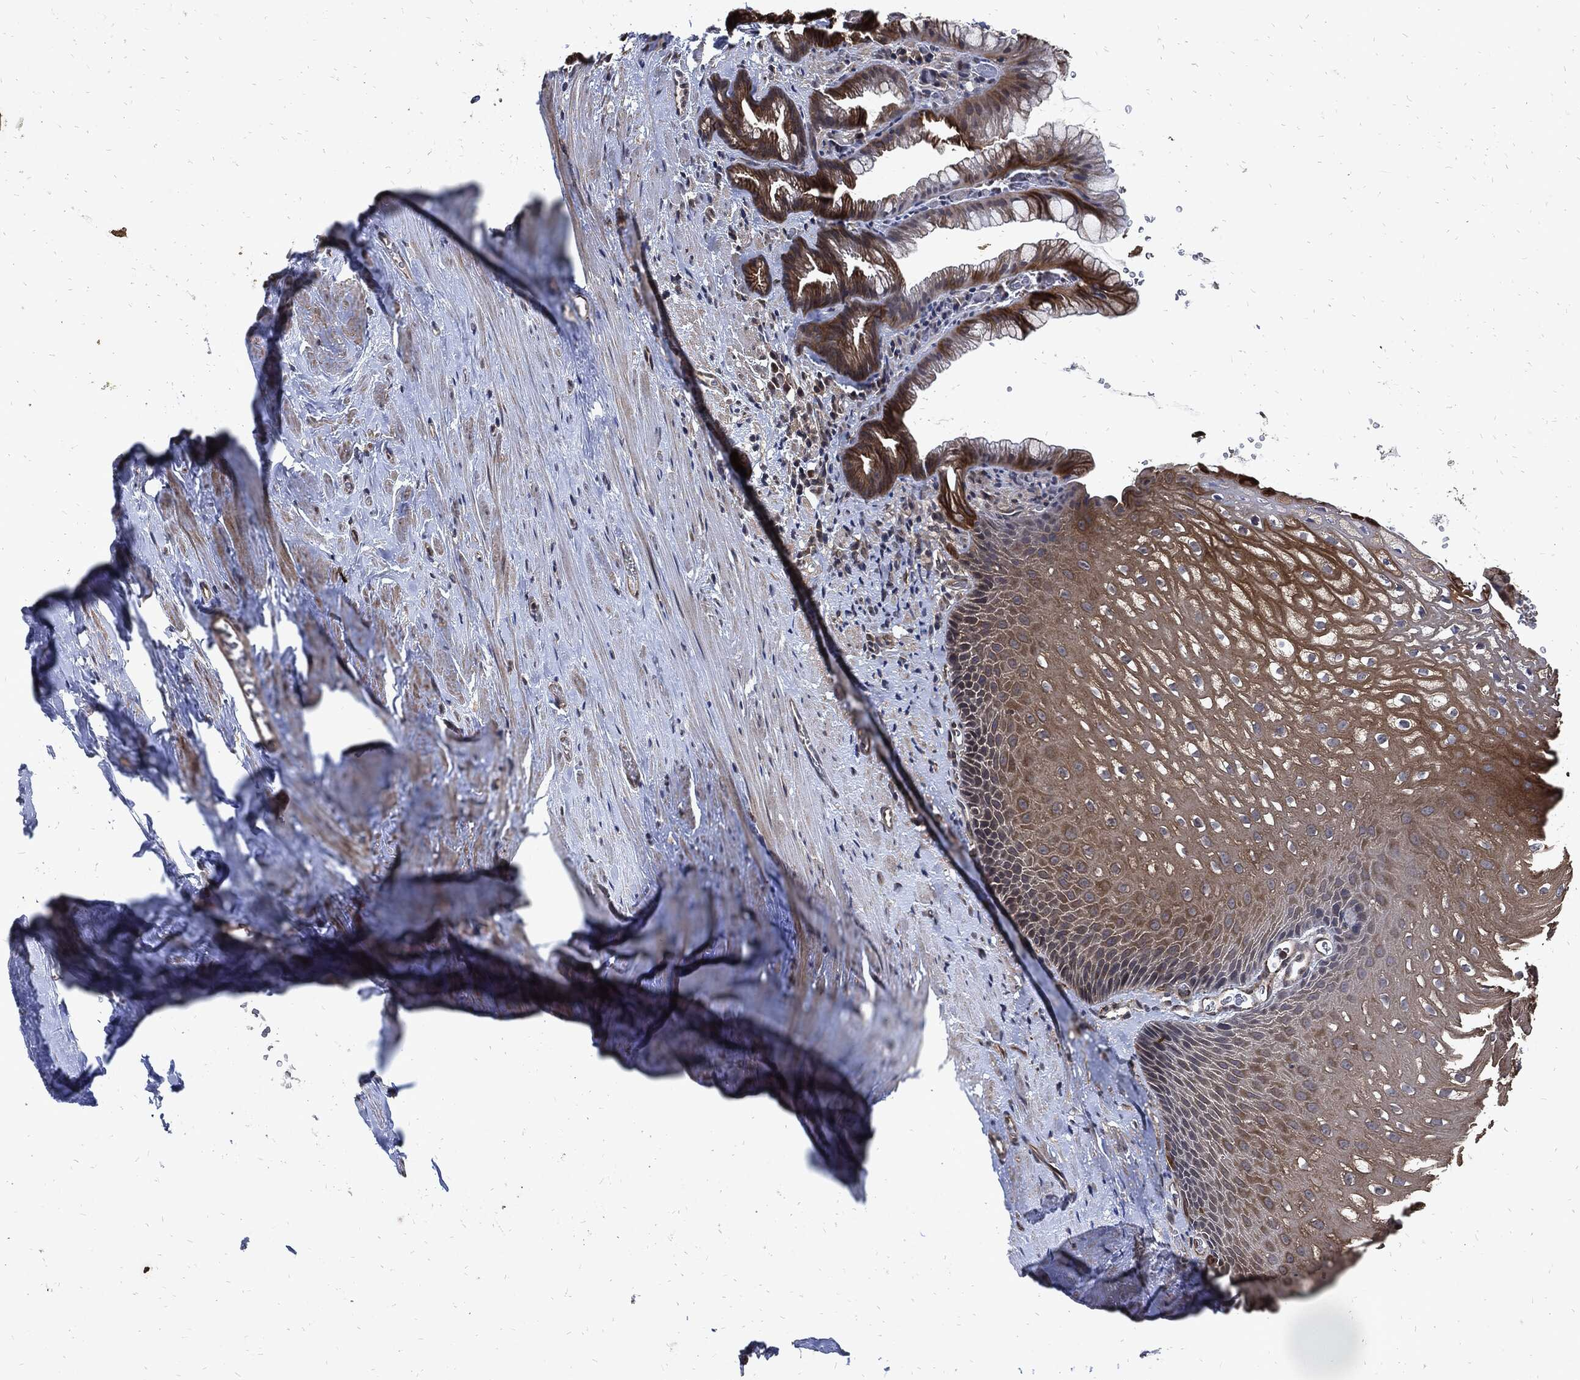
{"staining": {"intensity": "moderate", "quantity": ">75%", "location": "cytoplasmic/membranous"}, "tissue": "esophagus", "cell_type": "Squamous epithelial cells", "image_type": "normal", "snomed": [{"axis": "morphology", "description": "Normal tissue, NOS"}, {"axis": "topography", "description": "Esophagus"}], "caption": "Immunohistochemistry (IHC) of normal esophagus exhibits medium levels of moderate cytoplasmic/membranous positivity in about >75% of squamous epithelial cells.", "gene": "DCTN1", "patient": {"sex": "male", "age": 64}}